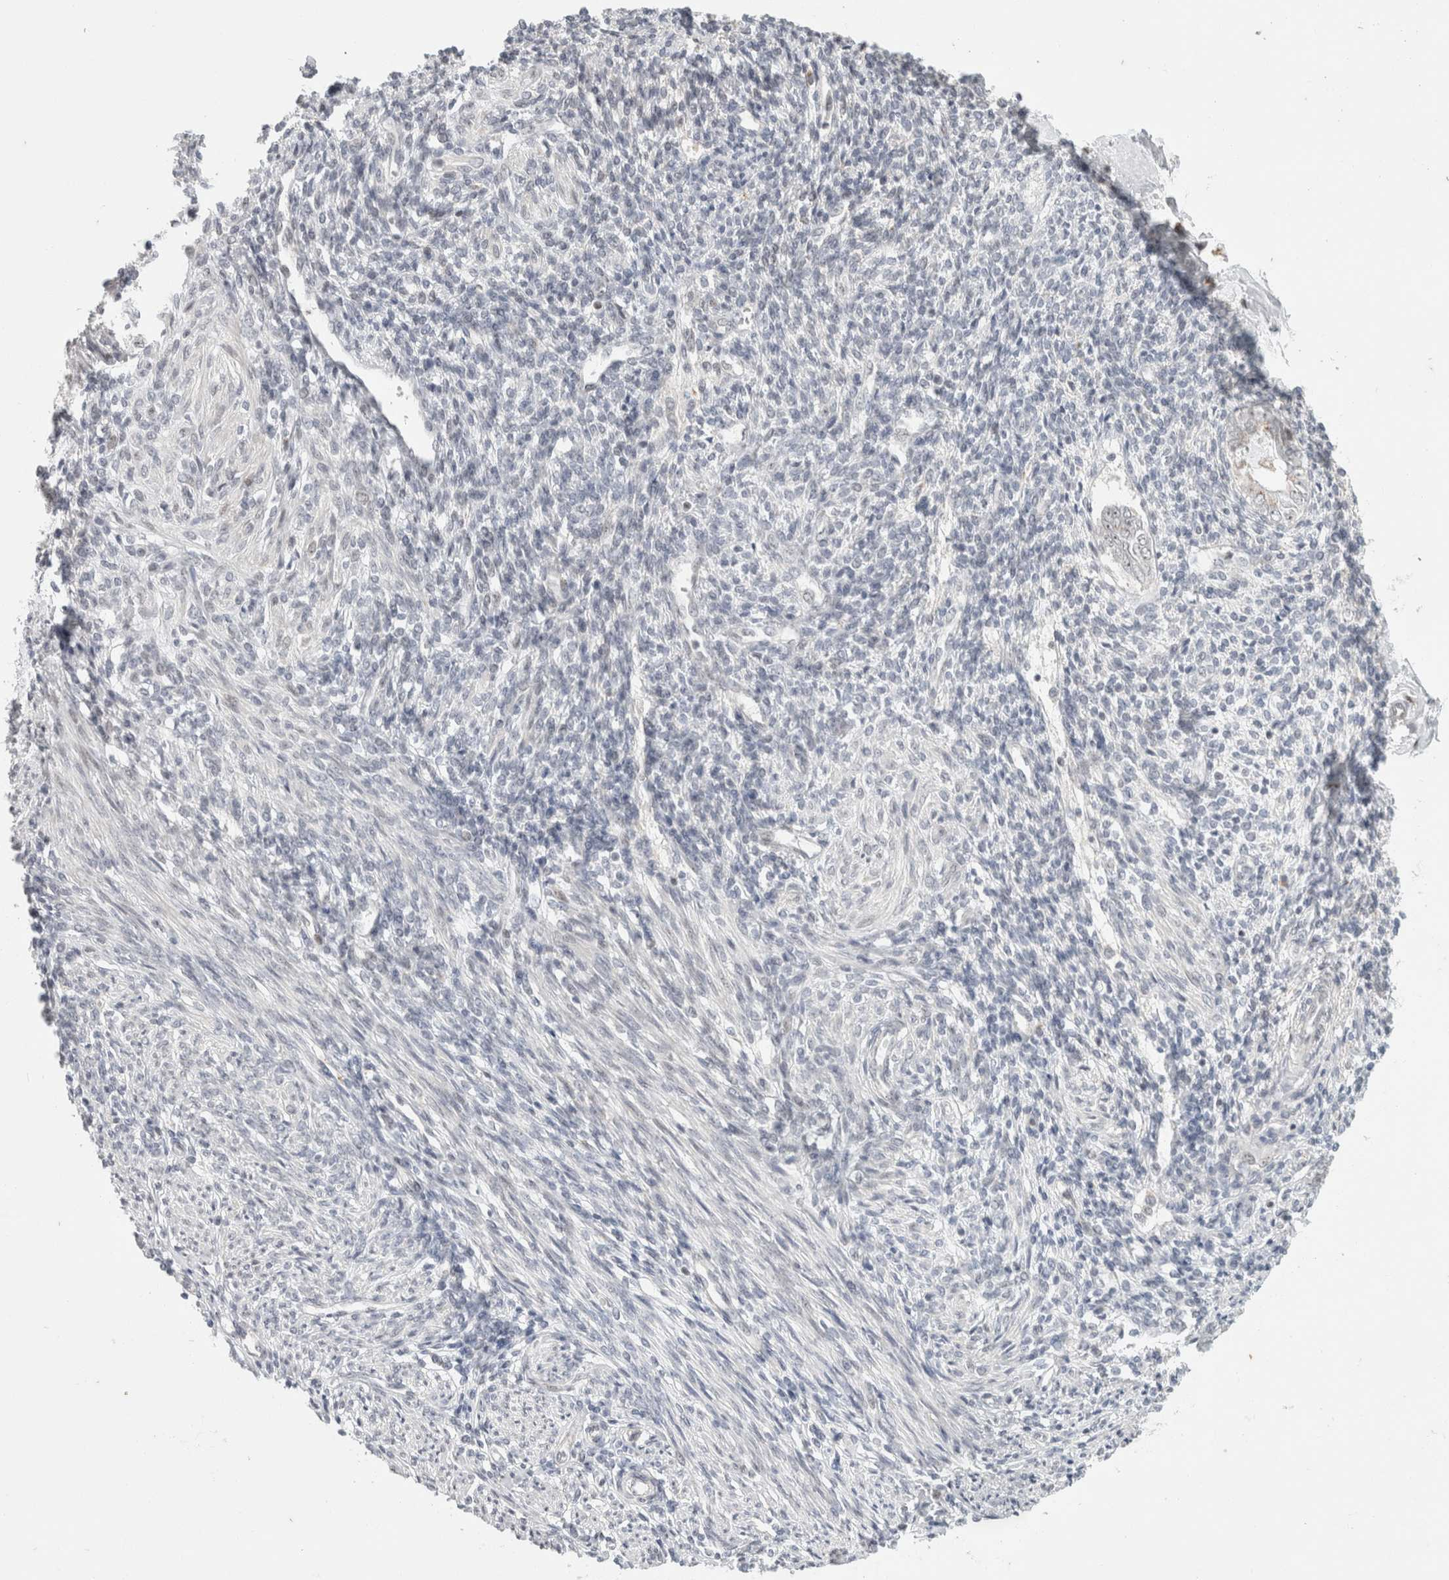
{"staining": {"intensity": "weak", "quantity": "<25%", "location": "nuclear"}, "tissue": "endometrium", "cell_type": "Cells in endometrial stroma", "image_type": "normal", "snomed": [{"axis": "morphology", "description": "Normal tissue, NOS"}, {"axis": "topography", "description": "Endometrium"}], "caption": "IHC of unremarkable human endometrium shows no expression in cells in endometrial stroma. The staining is performed using DAB (3,3'-diaminobenzidine) brown chromogen with nuclei counter-stained in using hematoxylin.", "gene": "SENP6", "patient": {"sex": "female", "age": 66}}